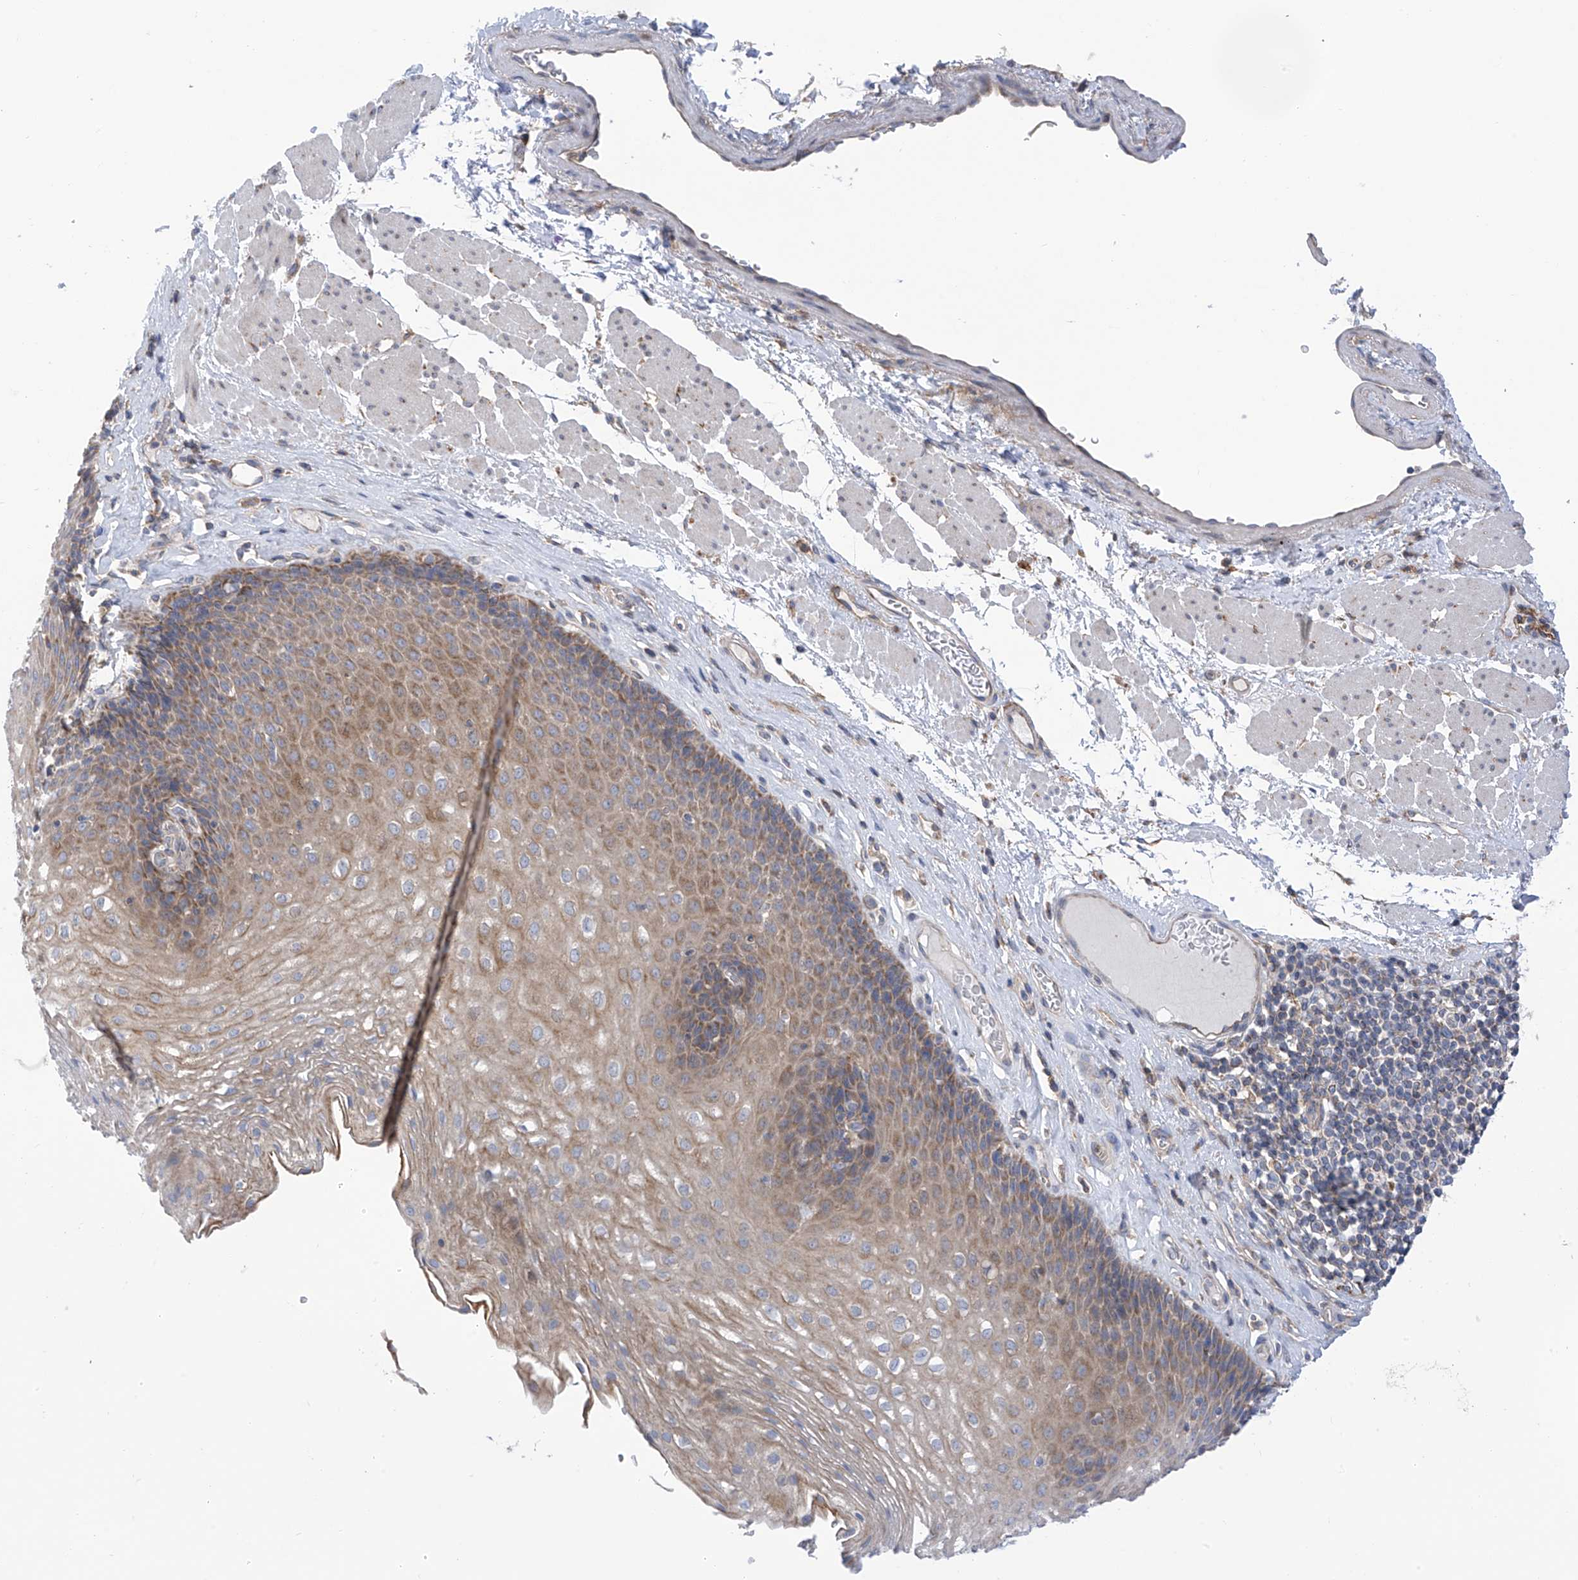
{"staining": {"intensity": "moderate", "quantity": "25%-75%", "location": "cytoplasmic/membranous"}, "tissue": "esophagus", "cell_type": "Squamous epithelial cells", "image_type": "normal", "snomed": [{"axis": "morphology", "description": "Normal tissue, NOS"}, {"axis": "topography", "description": "Esophagus"}], "caption": "Normal esophagus exhibits moderate cytoplasmic/membranous positivity in about 25%-75% of squamous epithelial cells, visualized by immunohistochemistry.", "gene": "P2RX7", "patient": {"sex": "female", "age": 66}}